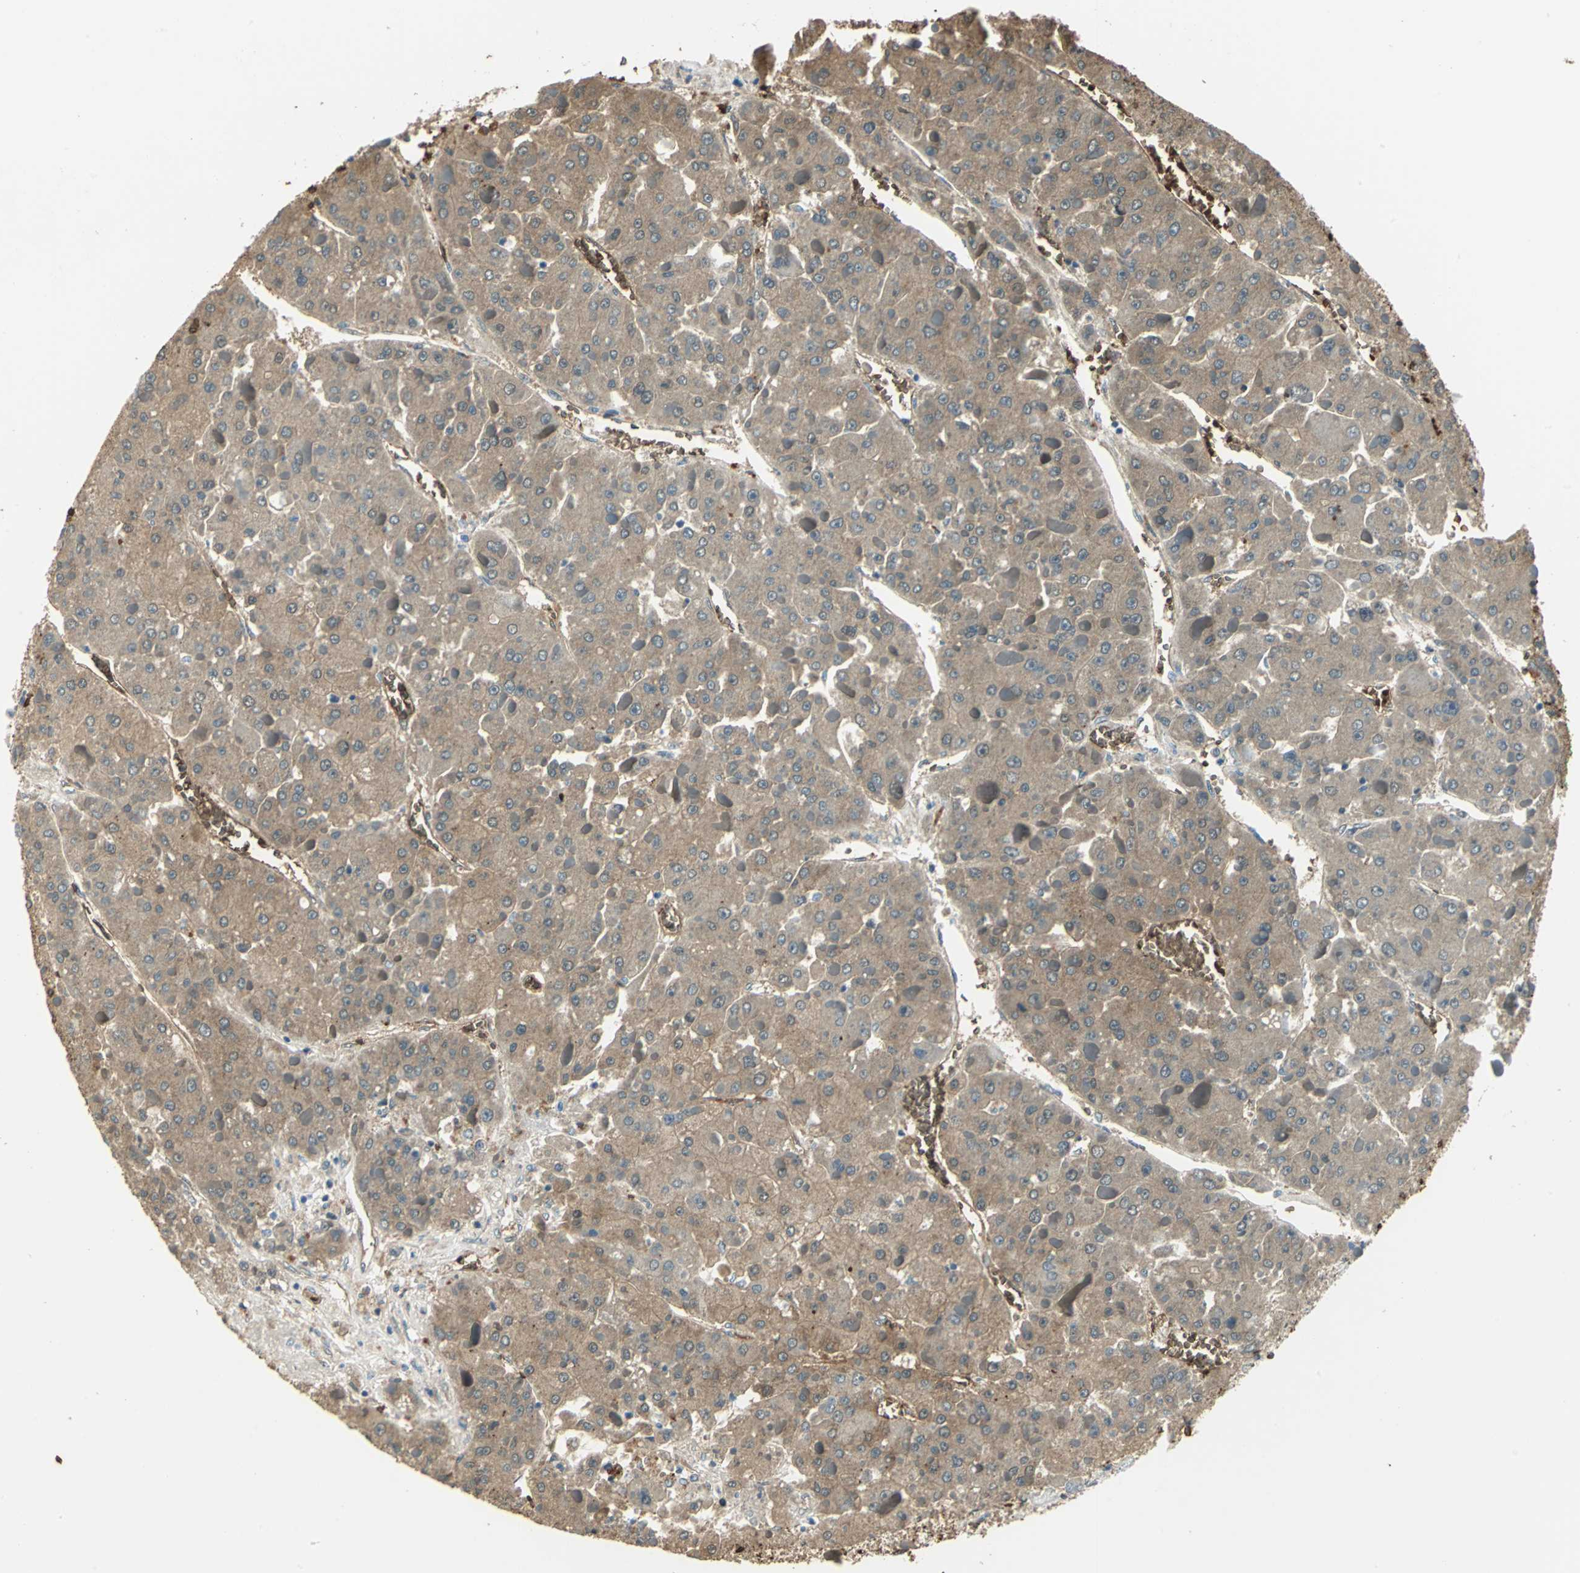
{"staining": {"intensity": "weak", "quantity": ">75%", "location": "cytoplasmic/membranous"}, "tissue": "liver cancer", "cell_type": "Tumor cells", "image_type": "cancer", "snomed": [{"axis": "morphology", "description": "Carcinoma, Hepatocellular, NOS"}, {"axis": "topography", "description": "Liver"}], "caption": "A low amount of weak cytoplasmic/membranous positivity is appreciated in about >75% of tumor cells in liver hepatocellular carcinoma tissue. Using DAB (brown) and hematoxylin (blue) stains, captured at high magnification using brightfield microscopy.", "gene": "DDAH1", "patient": {"sex": "female", "age": 73}}